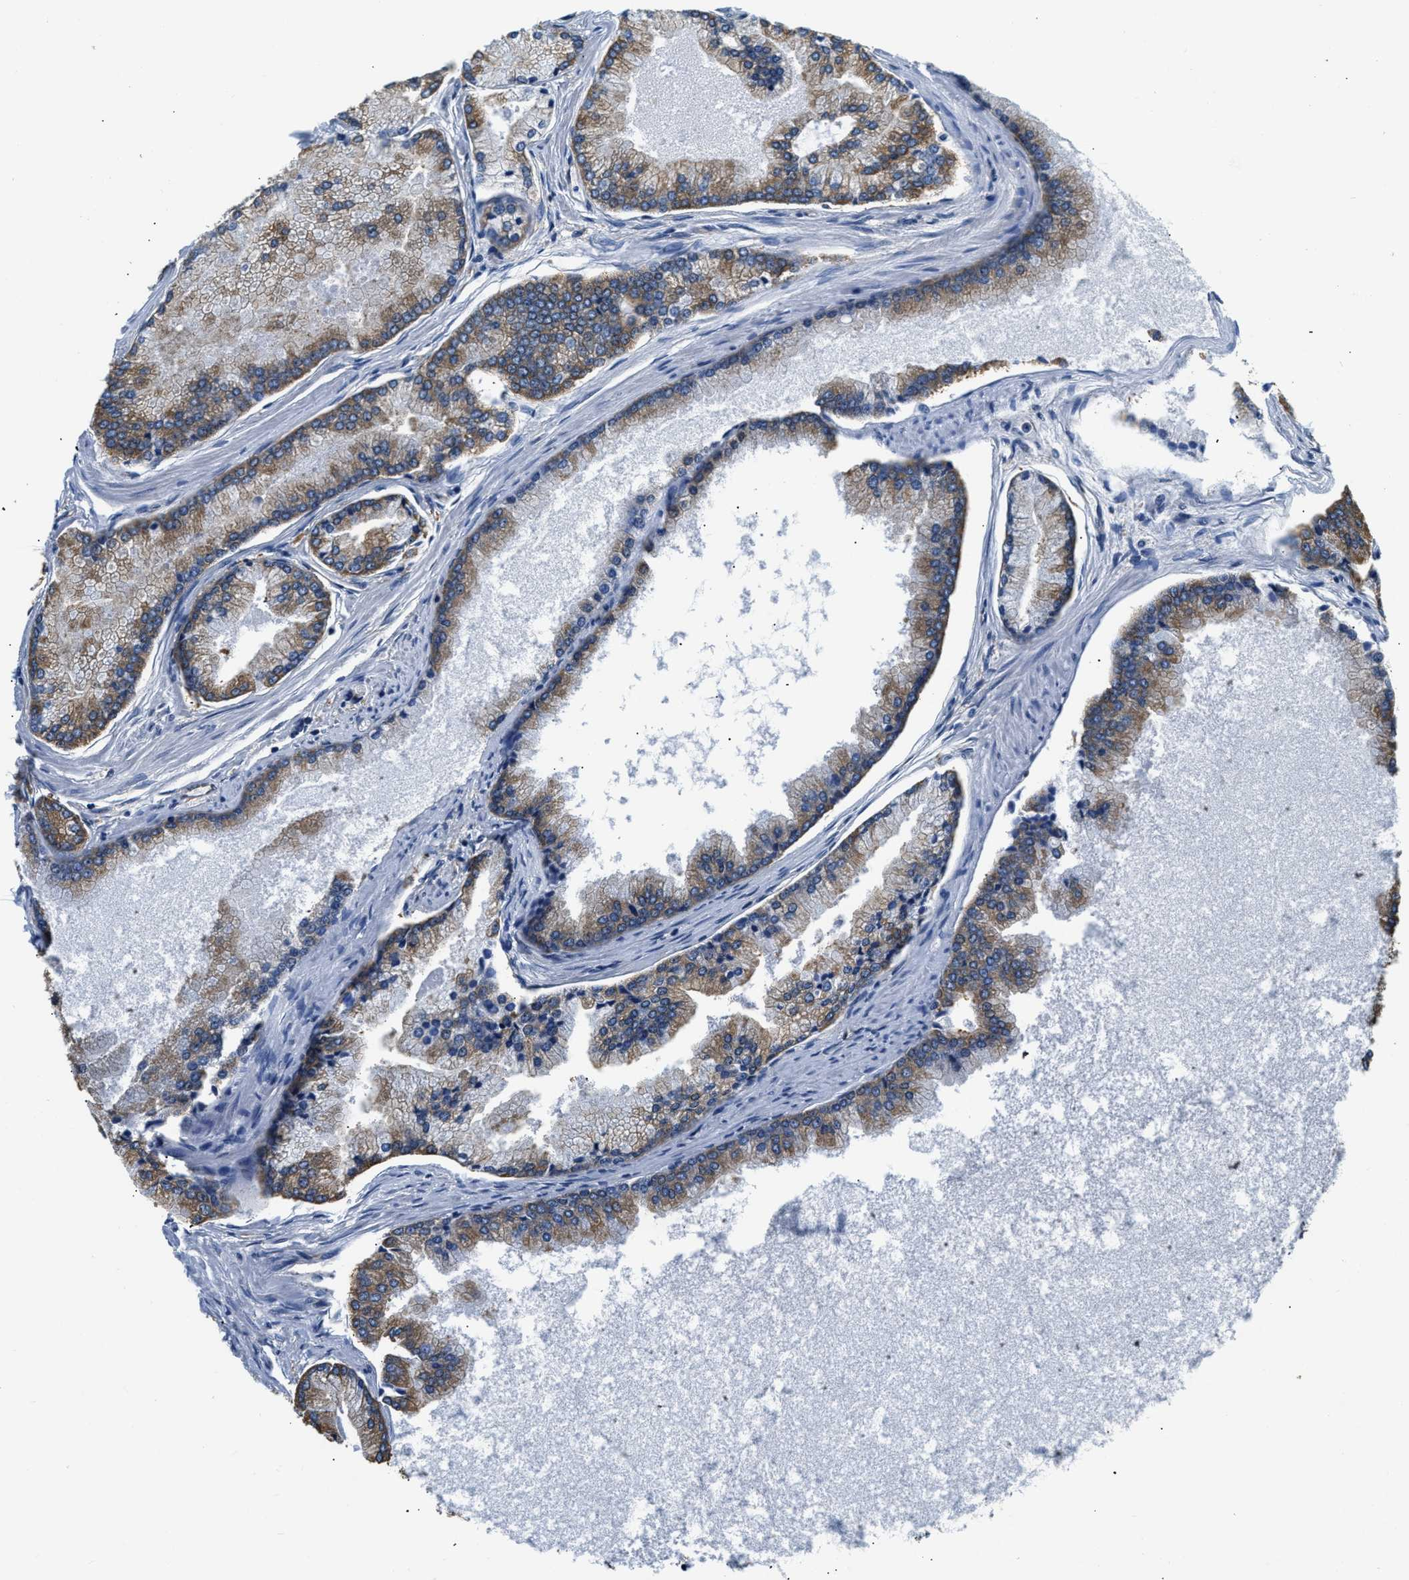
{"staining": {"intensity": "moderate", "quantity": "25%-75%", "location": "cytoplasmic/membranous"}, "tissue": "prostate cancer", "cell_type": "Tumor cells", "image_type": "cancer", "snomed": [{"axis": "morphology", "description": "Adenocarcinoma, High grade"}, {"axis": "topography", "description": "Prostate"}], "caption": "The histopathology image exhibits staining of prostate adenocarcinoma (high-grade), revealing moderate cytoplasmic/membranous protein expression (brown color) within tumor cells.", "gene": "PPP2R1B", "patient": {"sex": "male", "age": 61}}